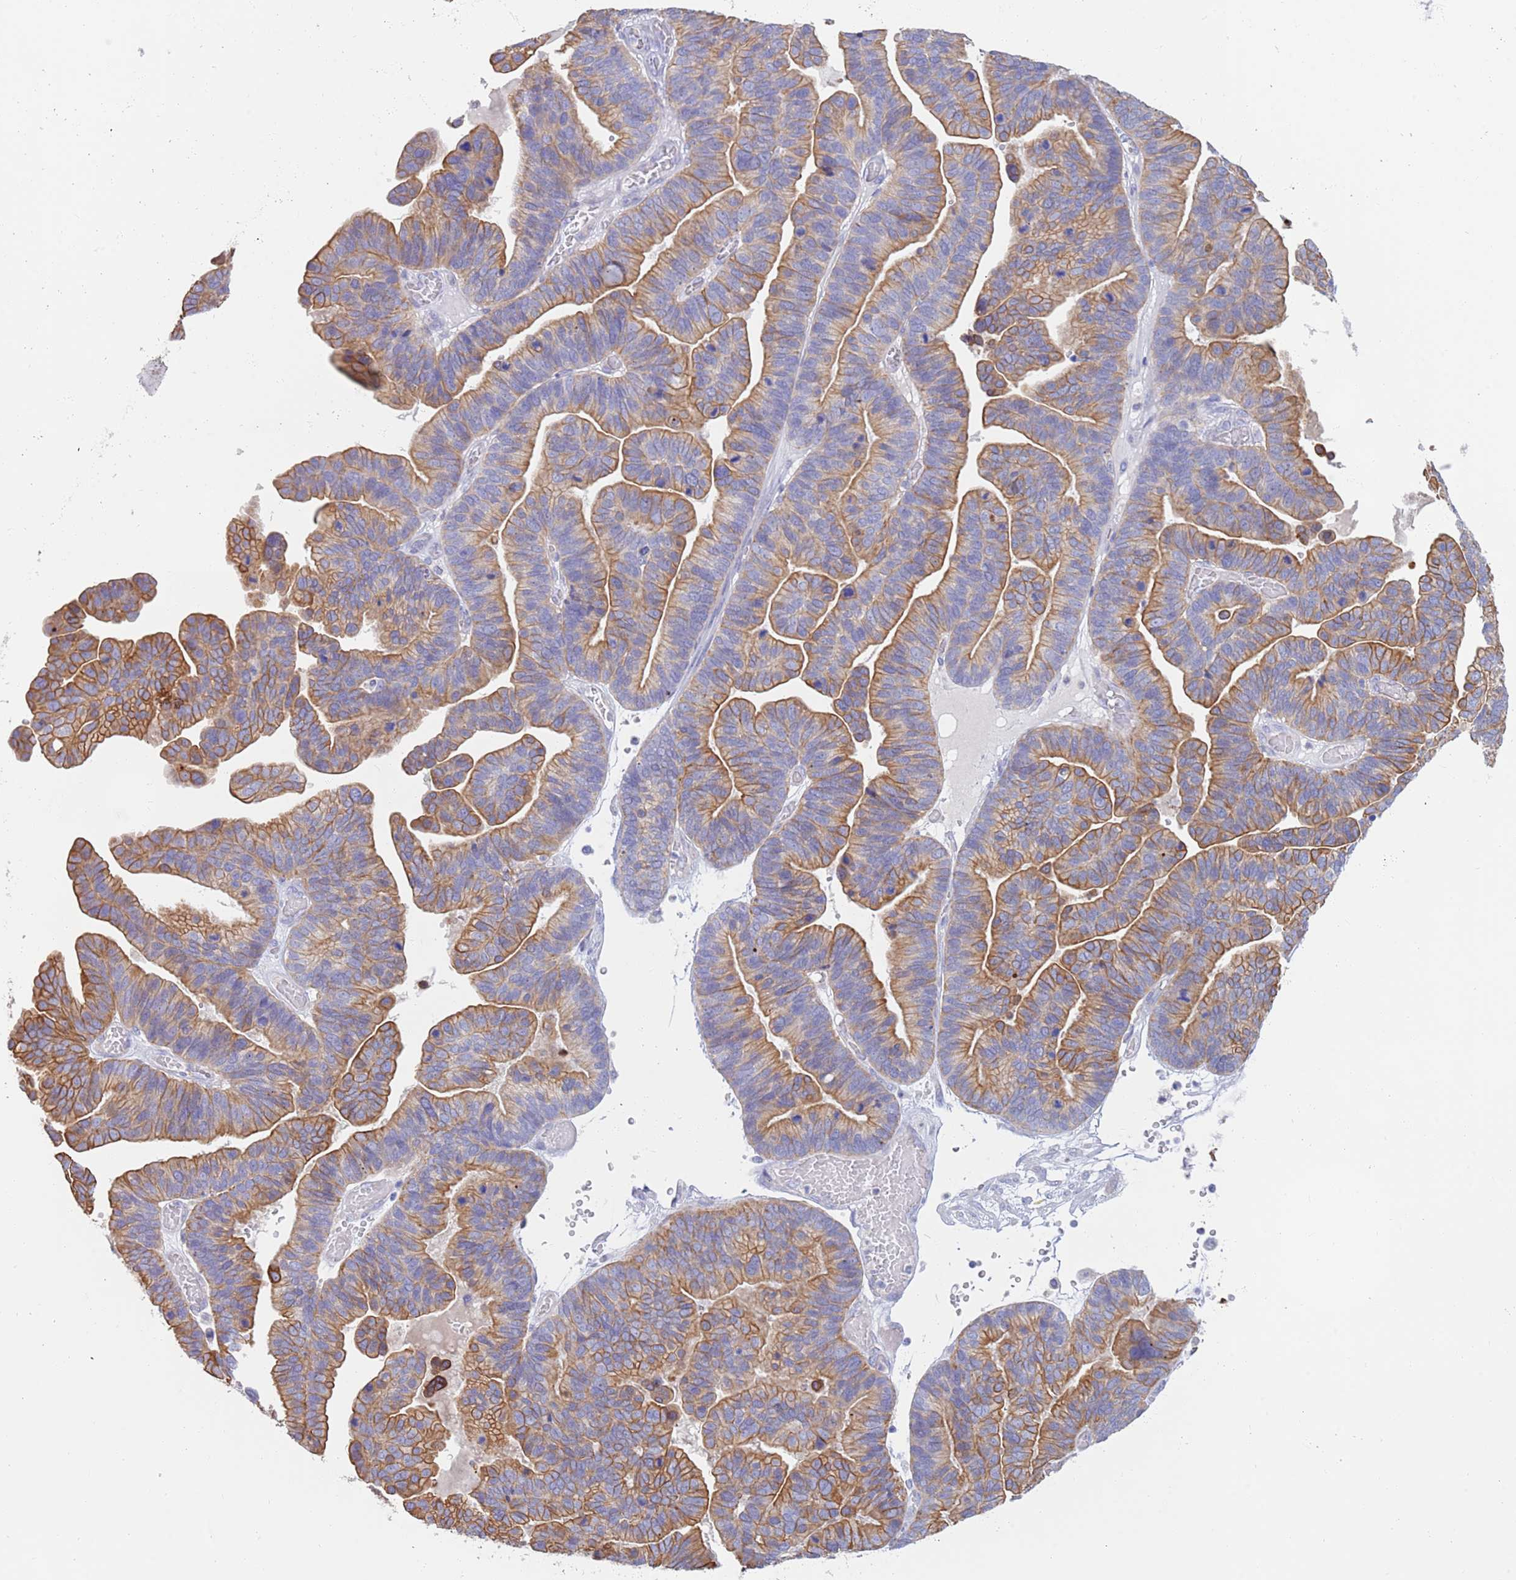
{"staining": {"intensity": "moderate", "quantity": ">75%", "location": "cytoplasmic/membranous"}, "tissue": "ovarian cancer", "cell_type": "Tumor cells", "image_type": "cancer", "snomed": [{"axis": "morphology", "description": "Cystadenocarcinoma, serous, NOS"}, {"axis": "topography", "description": "Ovary"}], "caption": "Moderate cytoplasmic/membranous positivity is appreciated in about >75% of tumor cells in ovarian serous cystadenocarcinoma. (Stains: DAB in brown, nuclei in blue, Microscopy: brightfield microscopy at high magnification).", "gene": "CCDC149", "patient": {"sex": "female", "age": 56}}